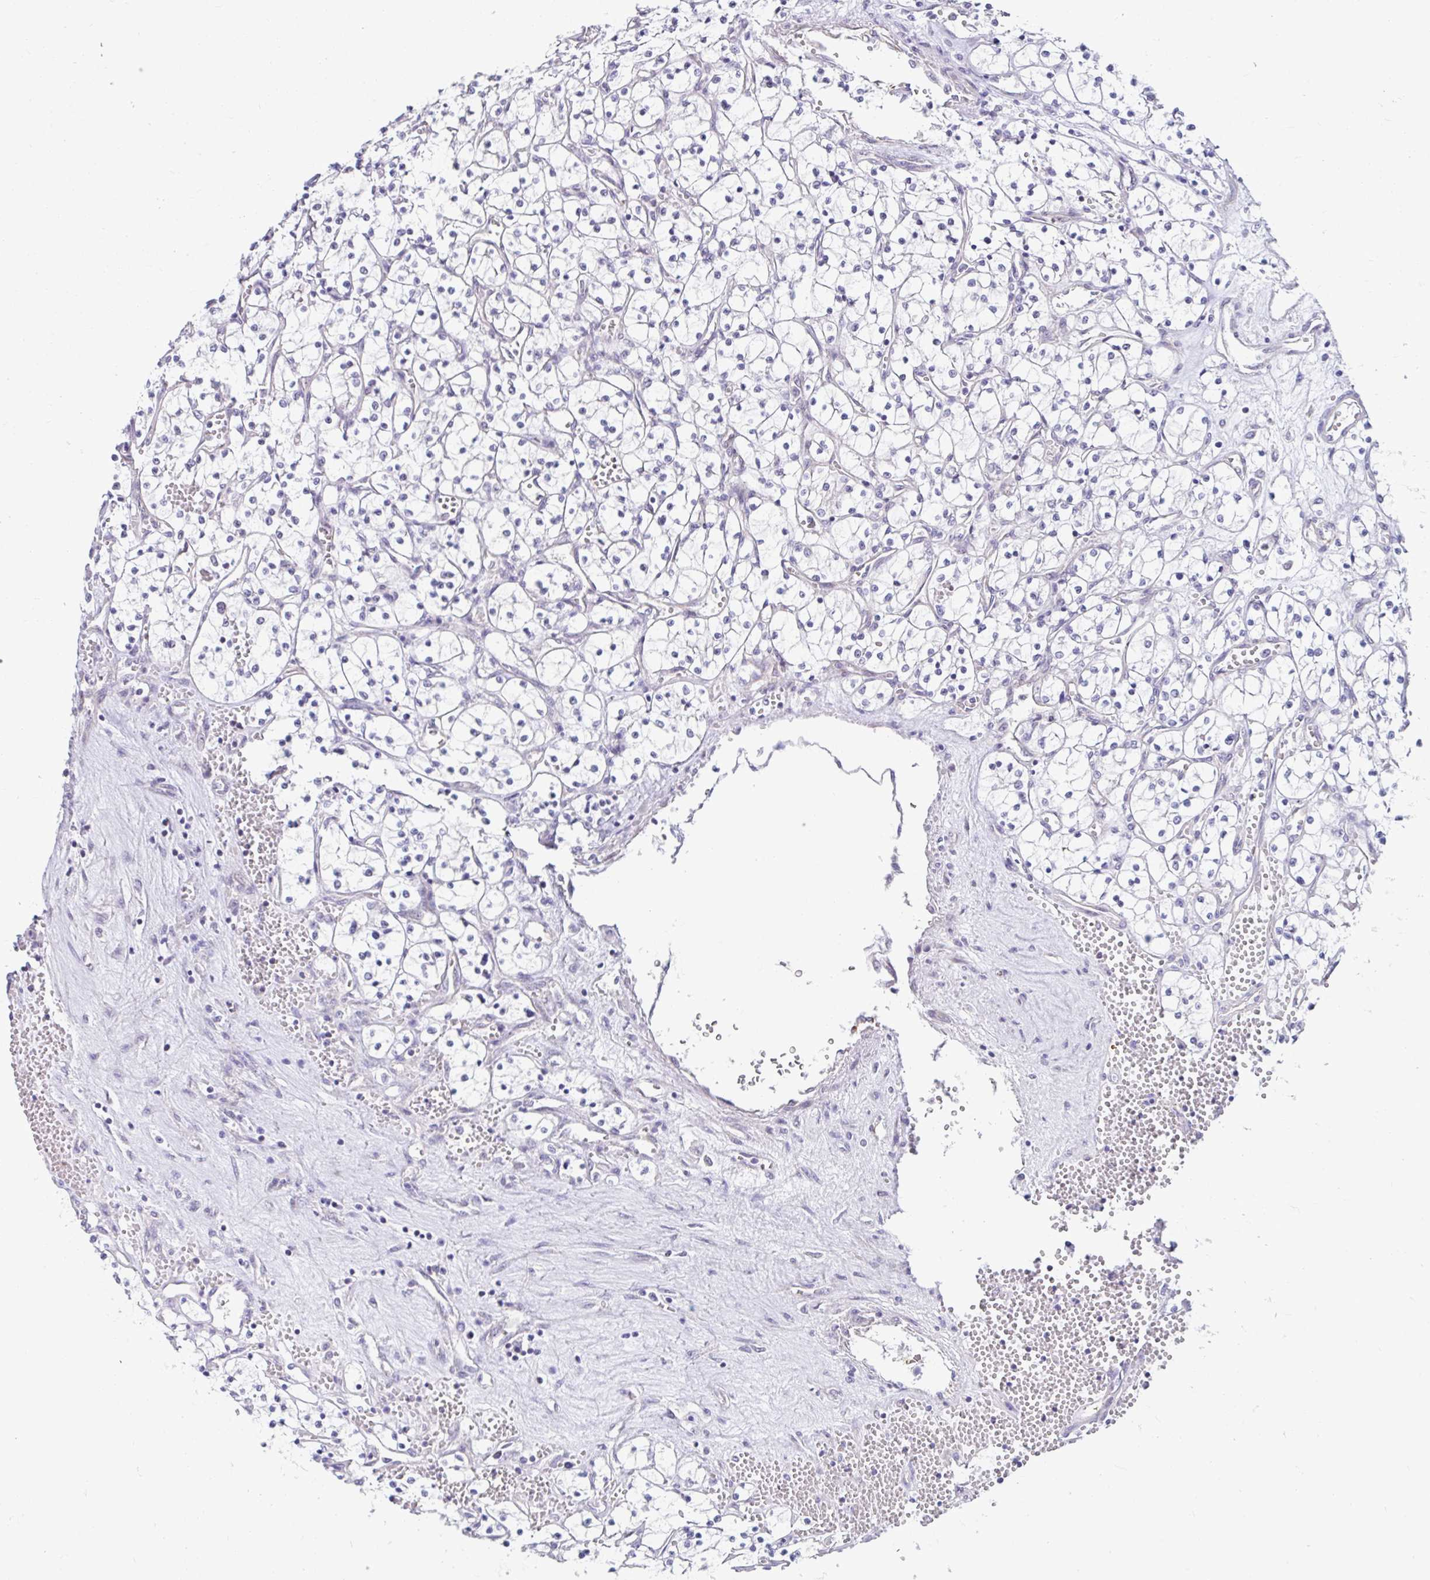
{"staining": {"intensity": "negative", "quantity": "none", "location": "none"}, "tissue": "renal cancer", "cell_type": "Tumor cells", "image_type": "cancer", "snomed": [{"axis": "morphology", "description": "Adenocarcinoma, NOS"}, {"axis": "topography", "description": "Kidney"}], "caption": "Immunohistochemistry (IHC) image of adenocarcinoma (renal) stained for a protein (brown), which shows no expression in tumor cells. (DAB immunohistochemistry with hematoxylin counter stain).", "gene": "NT5C1B", "patient": {"sex": "female", "age": 69}}